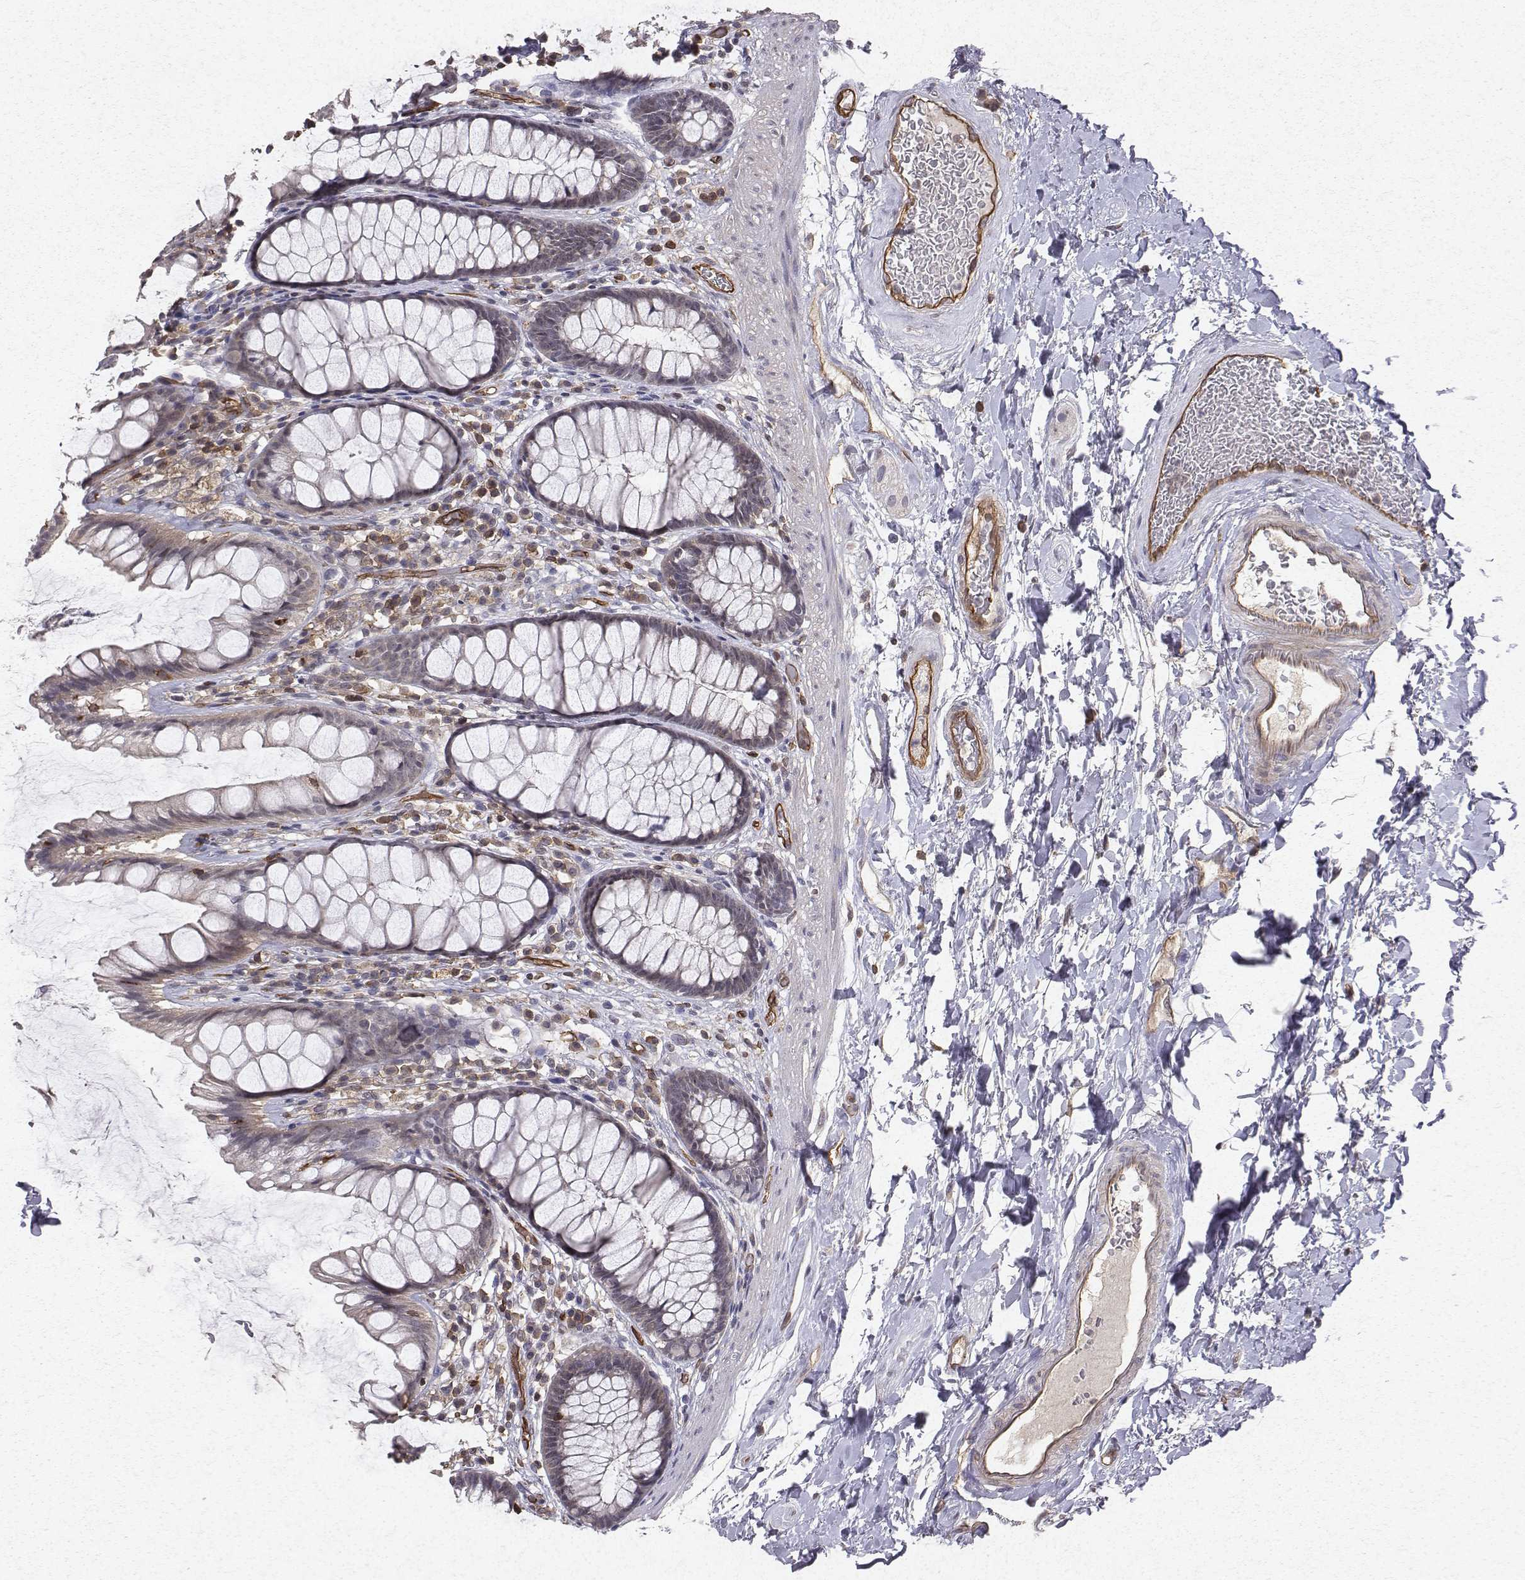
{"staining": {"intensity": "negative", "quantity": "none", "location": "none"}, "tissue": "rectum", "cell_type": "Glandular cells", "image_type": "normal", "snomed": [{"axis": "morphology", "description": "Normal tissue, NOS"}, {"axis": "topography", "description": "Rectum"}], "caption": "Rectum was stained to show a protein in brown. There is no significant staining in glandular cells. (DAB IHC, high magnification).", "gene": "PTPRG", "patient": {"sex": "male", "age": 72}}